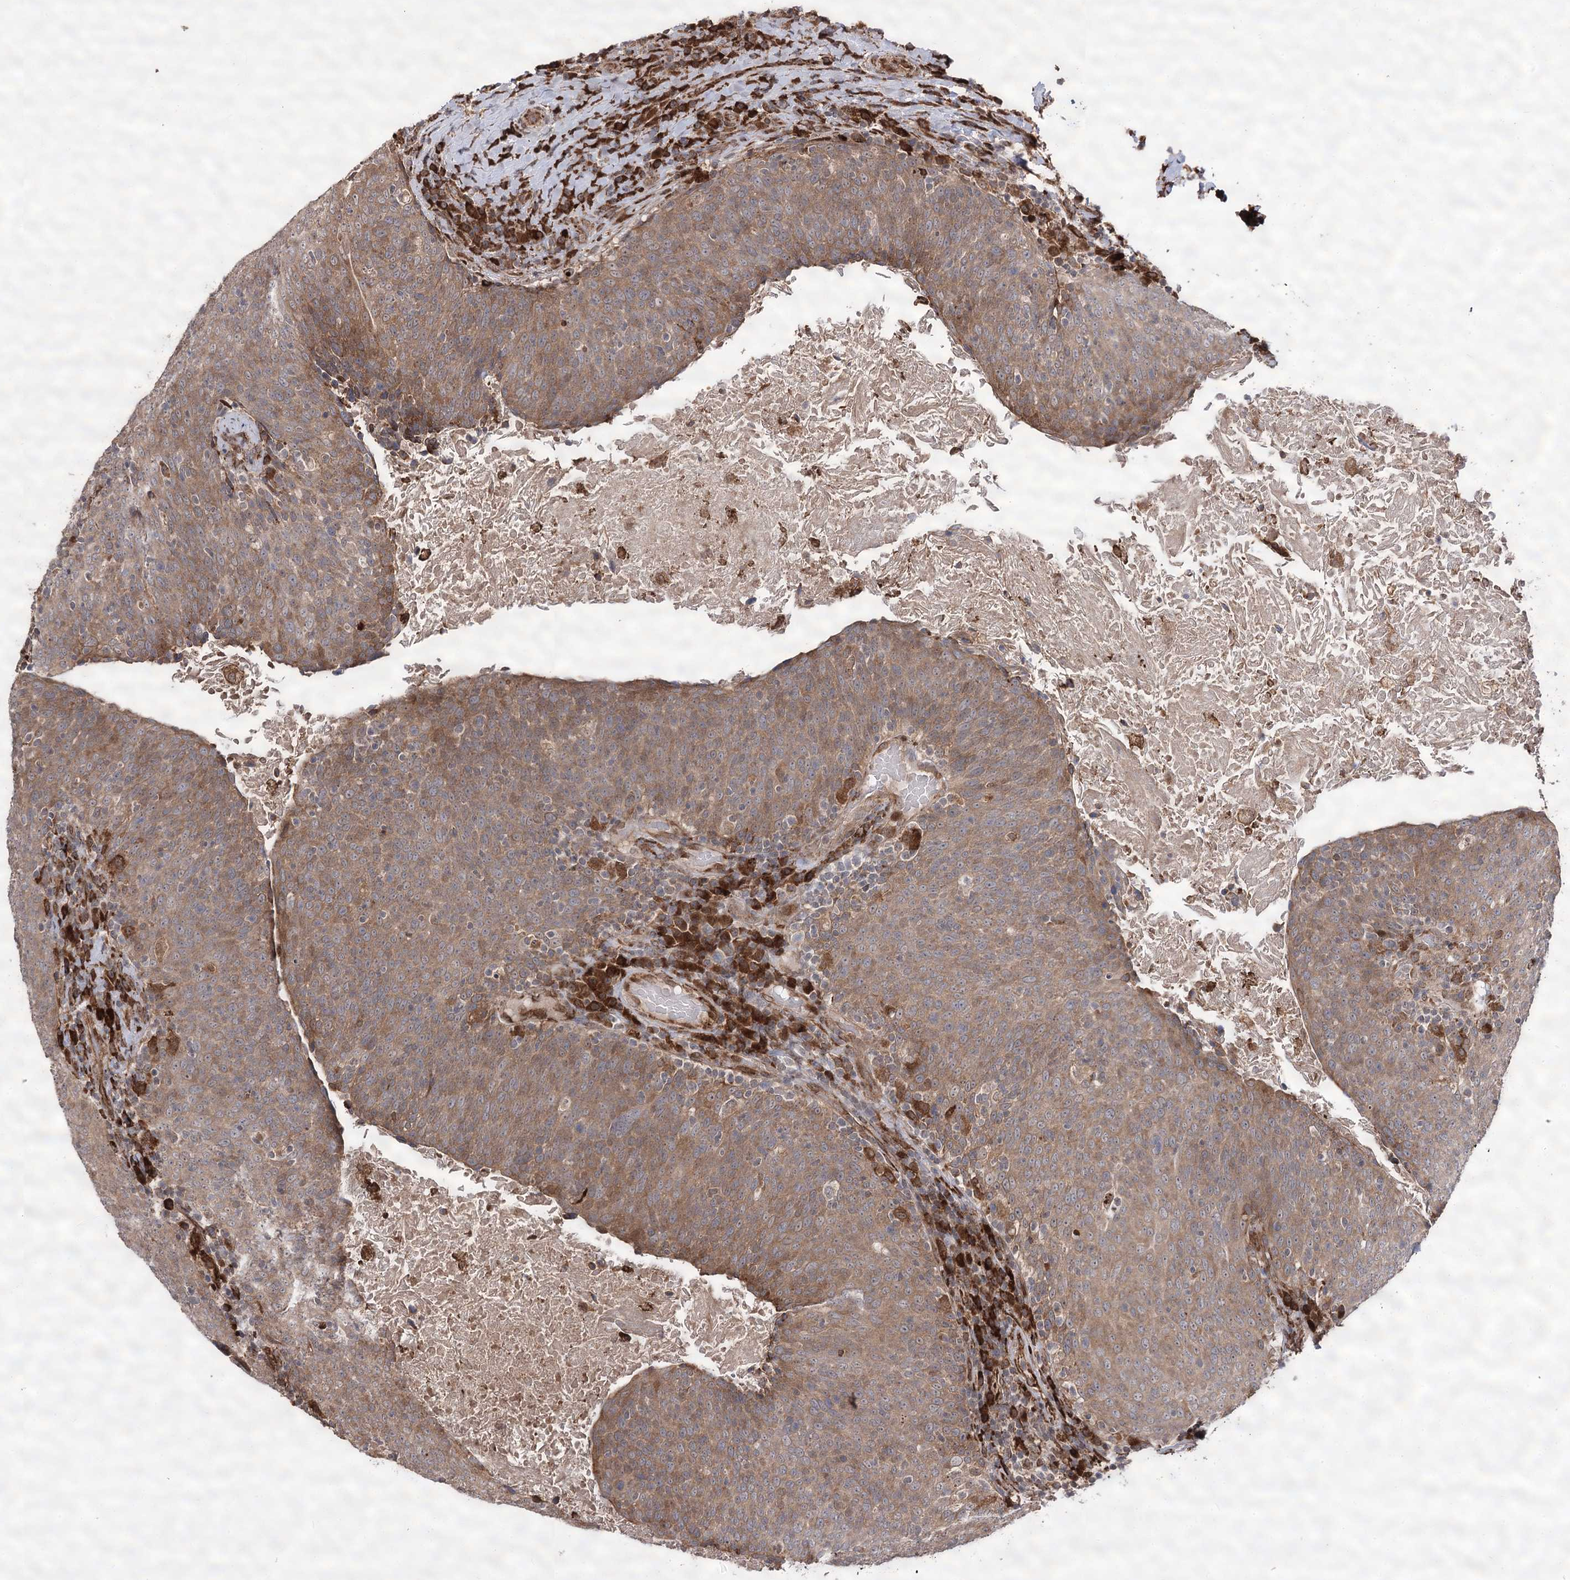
{"staining": {"intensity": "moderate", "quantity": ">75%", "location": "cytoplasmic/membranous"}, "tissue": "head and neck cancer", "cell_type": "Tumor cells", "image_type": "cancer", "snomed": [{"axis": "morphology", "description": "Squamous cell carcinoma, NOS"}, {"axis": "morphology", "description": "Squamous cell carcinoma, metastatic, NOS"}, {"axis": "topography", "description": "Lymph node"}, {"axis": "topography", "description": "Head-Neck"}], "caption": "There is medium levels of moderate cytoplasmic/membranous staining in tumor cells of head and neck cancer (squamous cell carcinoma), as demonstrated by immunohistochemical staining (brown color).", "gene": "FANCL", "patient": {"sex": "male", "age": 62}}